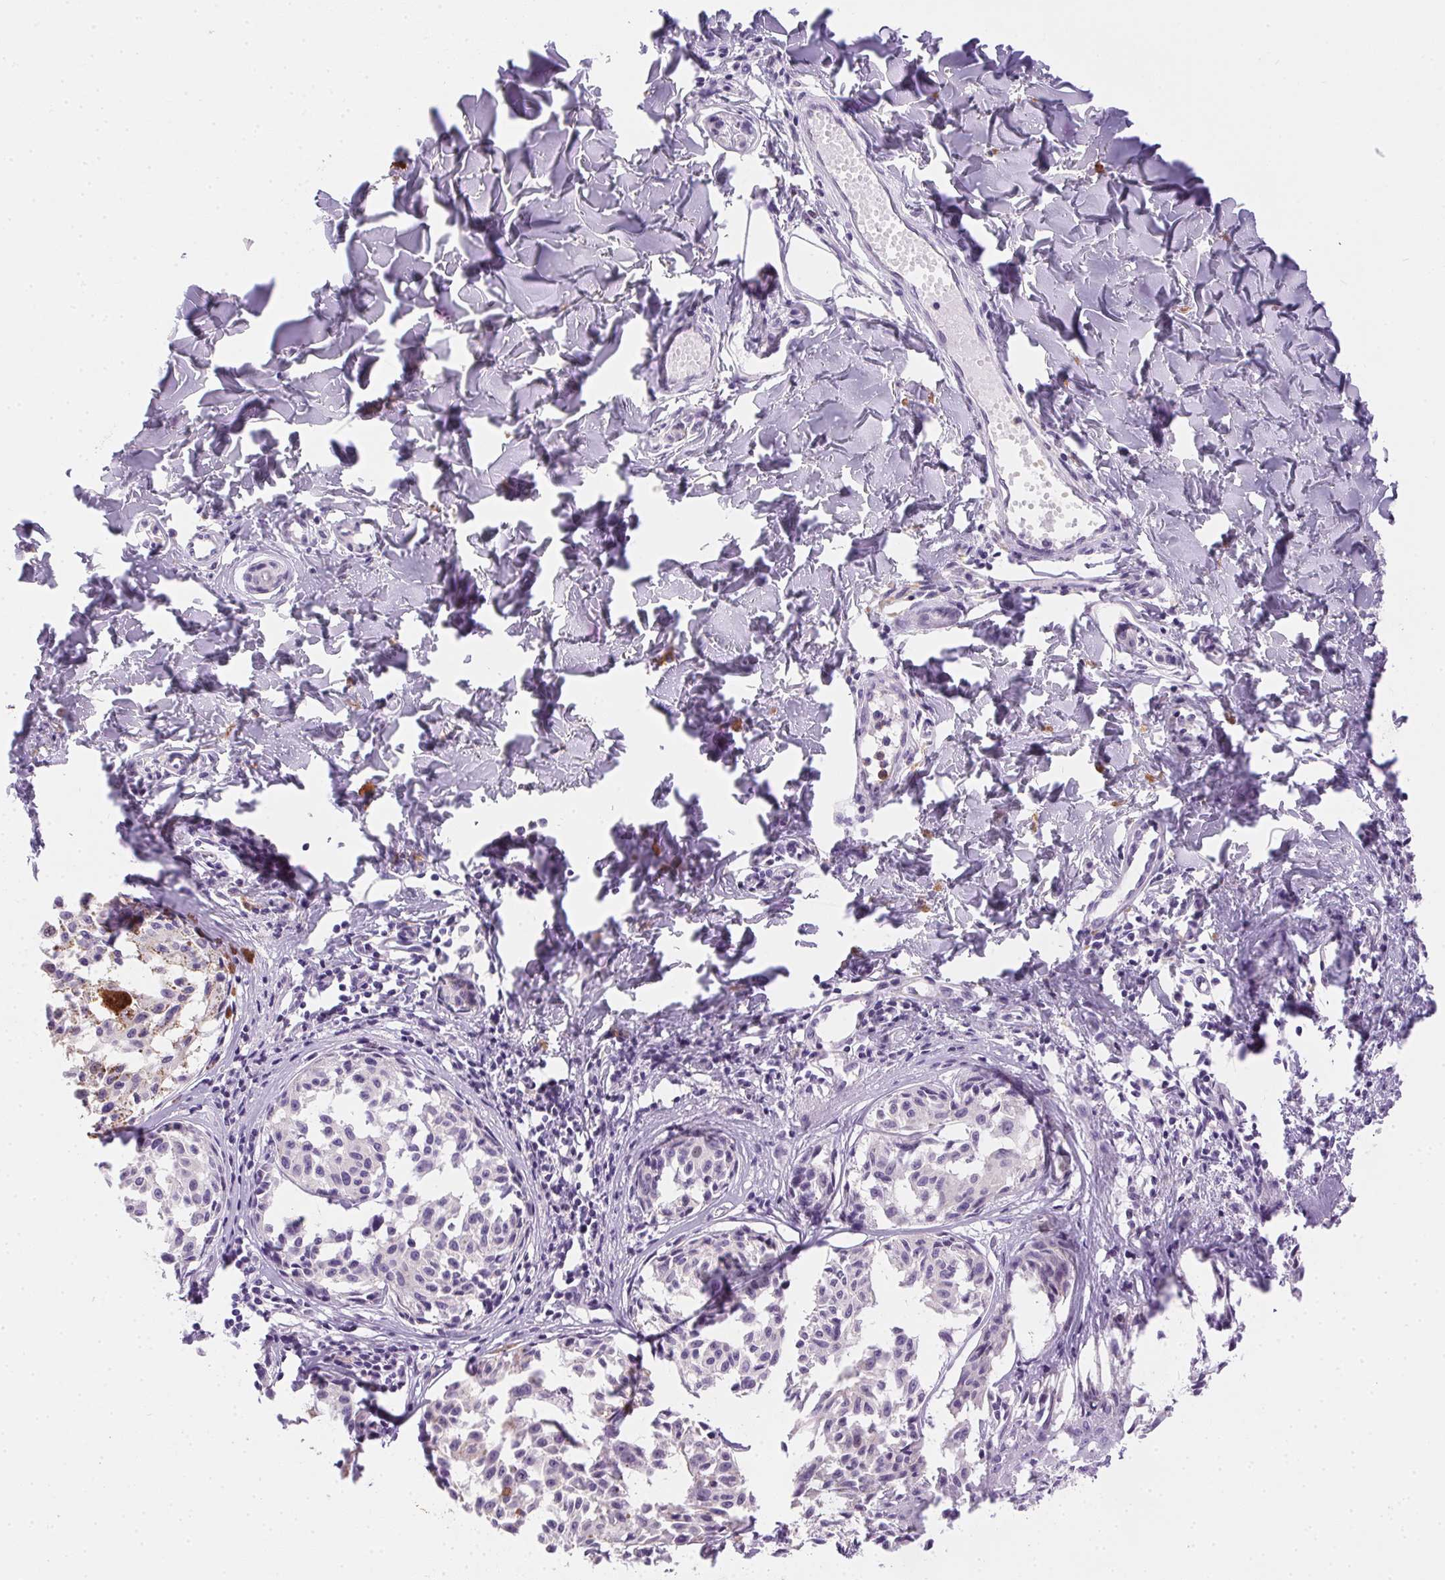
{"staining": {"intensity": "negative", "quantity": "none", "location": "none"}, "tissue": "melanoma", "cell_type": "Tumor cells", "image_type": "cancer", "snomed": [{"axis": "morphology", "description": "Malignant melanoma, NOS"}, {"axis": "topography", "description": "Skin"}], "caption": "Image shows no protein positivity in tumor cells of melanoma tissue.", "gene": "SSTR4", "patient": {"sex": "male", "age": 51}}